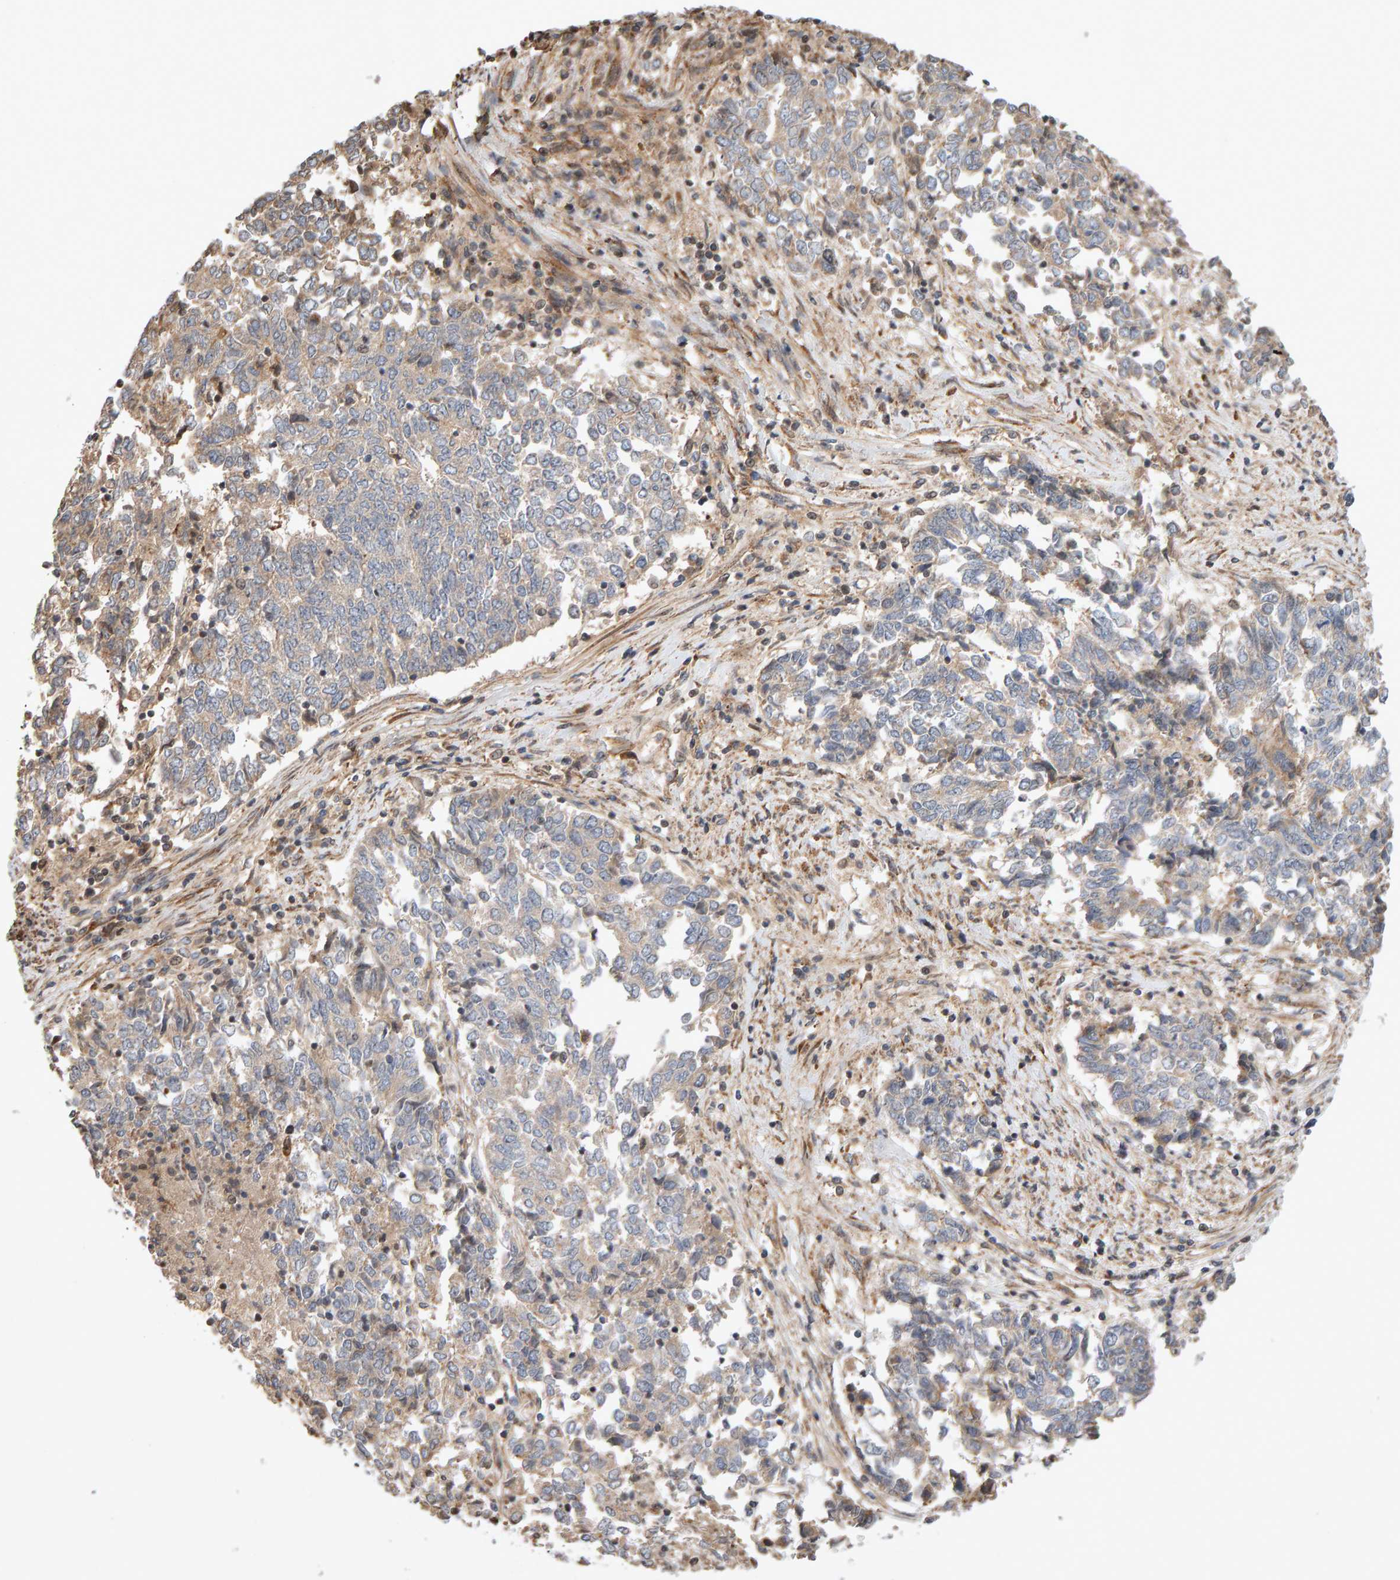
{"staining": {"intensity": "weak", "quantity": "25%-75%", "location": "cytoplasmic/membranous"}, "tissue": "endometrial cancer", "cell_type": "Tumor cells", "image_type": "cancer", "snomed": [{"axis": "morphology", "description": "Adenocarcinoma, NOS"}, {"axis": "topography", "description": "Endometrium"}], "caption": "Protein expression analysis of endometrial cancer exhibits weak cytoplasmic/membranous staining in approximately 25%-75% of tumor cells.", "gene": "LZTS1", "patient": {"sex": "female", "age": 80}}